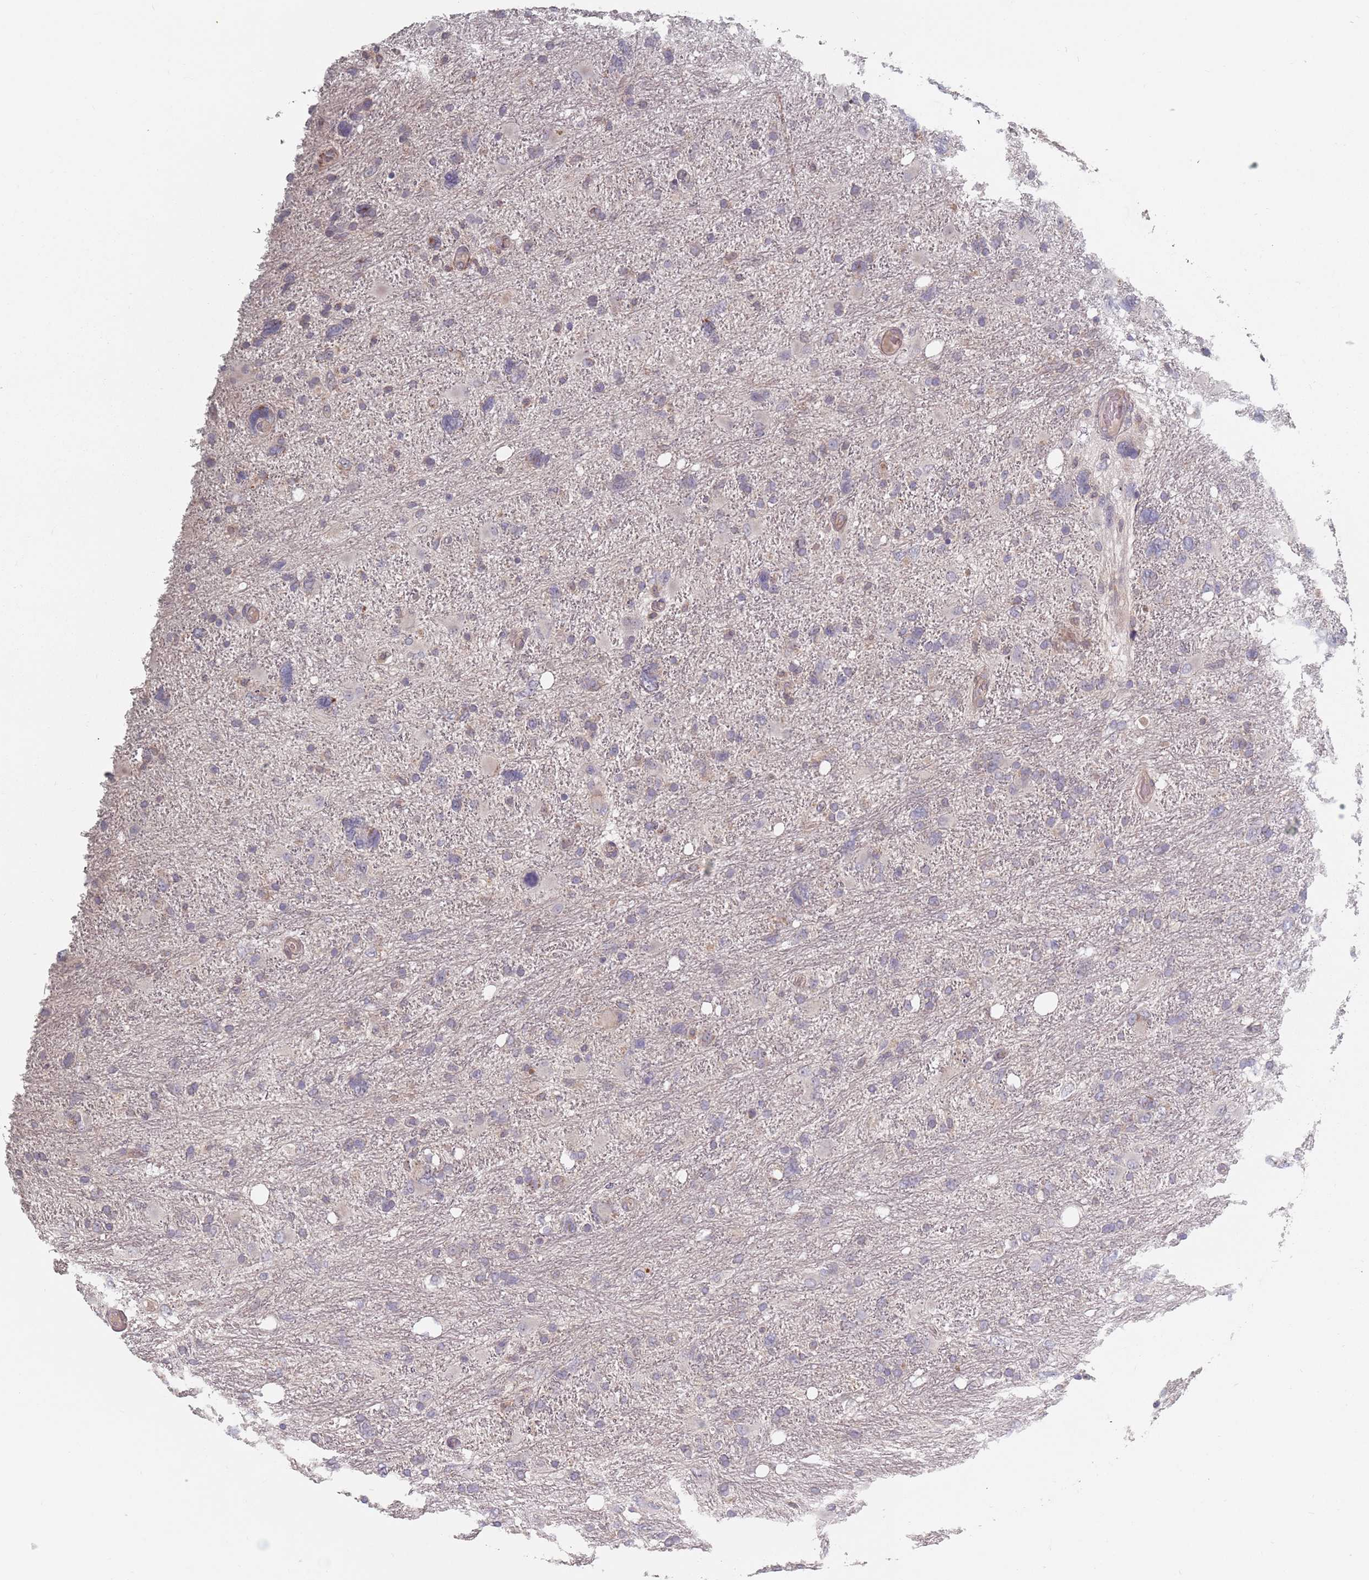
{"staining": {"intensity": "negative", "quantity": "none", "location": "none"}, "tissue": "glioma", "cell_type": "Tumor cells", "image_type": "cancer", "snomed": [{"axis": "morphology", "description": "Glioma, malignant, High grade"}, {"axis": "topography", "description": "Brain"}], "caption": "Human glioma stained for a protein using immunohistochemistry (IHC) displays no expression in tumor cells.", "gene": "ADAL", "patient": {"sex": "male", "age": 61}}